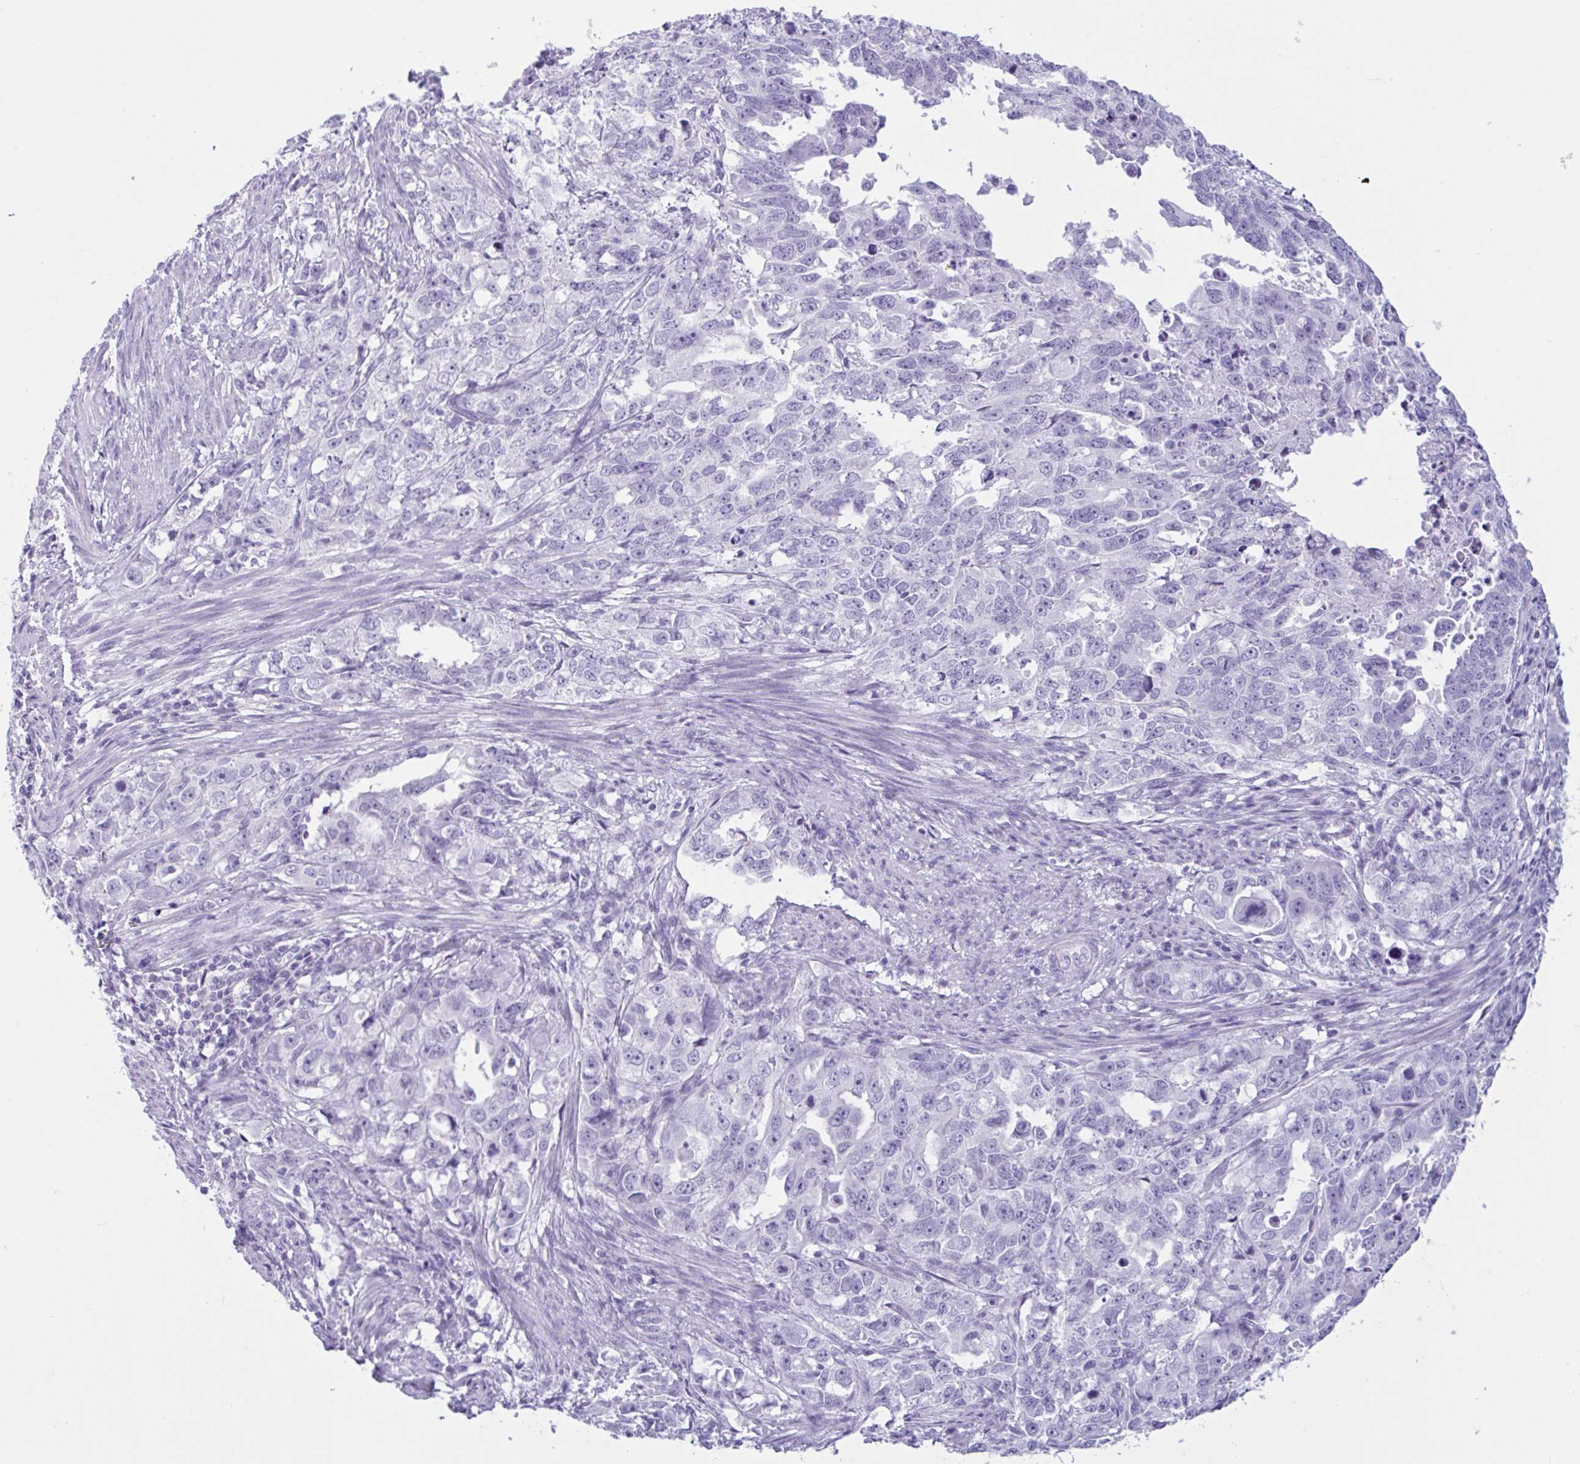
{"staining": {"intensity": "negative", "quantity": "none", "location": "none"}, "tissue": "endometrial cancer", "cell_type": "Tumor cells", "image_type": "cancer", "snomed": [{"axis": "morphology", "description": "Adenocarcinoma, NOS"}, {"axis": "topography", "description": "Endometrium"}], "caption": "A high-resolution histopathology image shows IHC staining of endometrial cancer, which exhibits no significant staining in tumor cells.", "gene": "CTSE", "patient": {"sex": "female", "age": 65}}